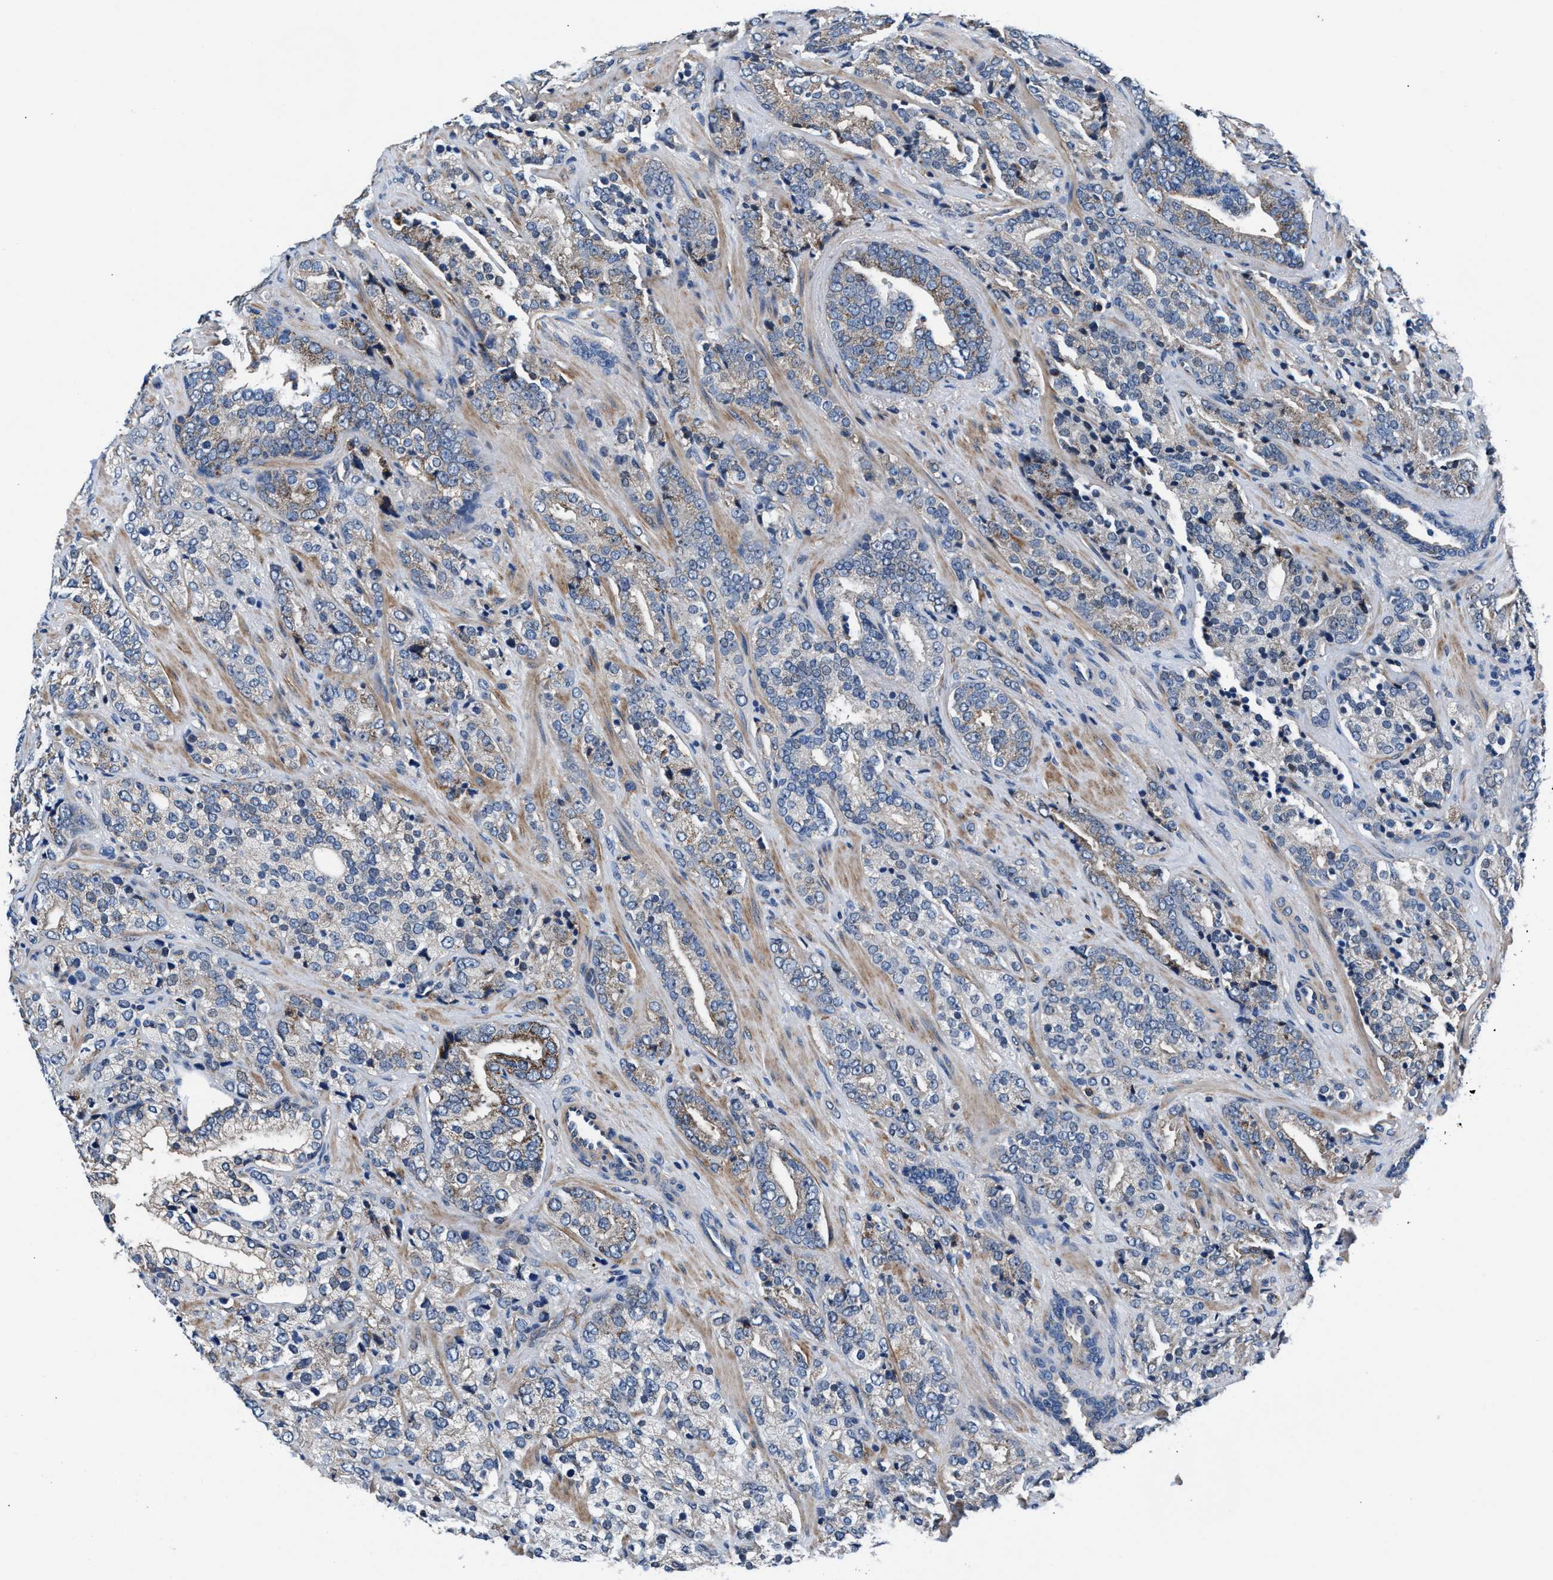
{"staining": {"intensity": "moderate", "quantity": "<25%", "location": "cytoplasmic/membranous"}, "tissue": "prostate cancer", "cell_type": "Tumor cells", "image_type": "cancer", "snomed": [{"axis": "morphology", "description": "Adenocarcinoma, High grade"}, {"axis": "topography", "description": "Prostate"}], "caption": "The image displays a brown stain indicating the presence of a protein in the cytoplasmic/membranous of tumor cells in prostate cancer.", "gene": "NKTR", "patient": {"sex": "male", "age": 71}}